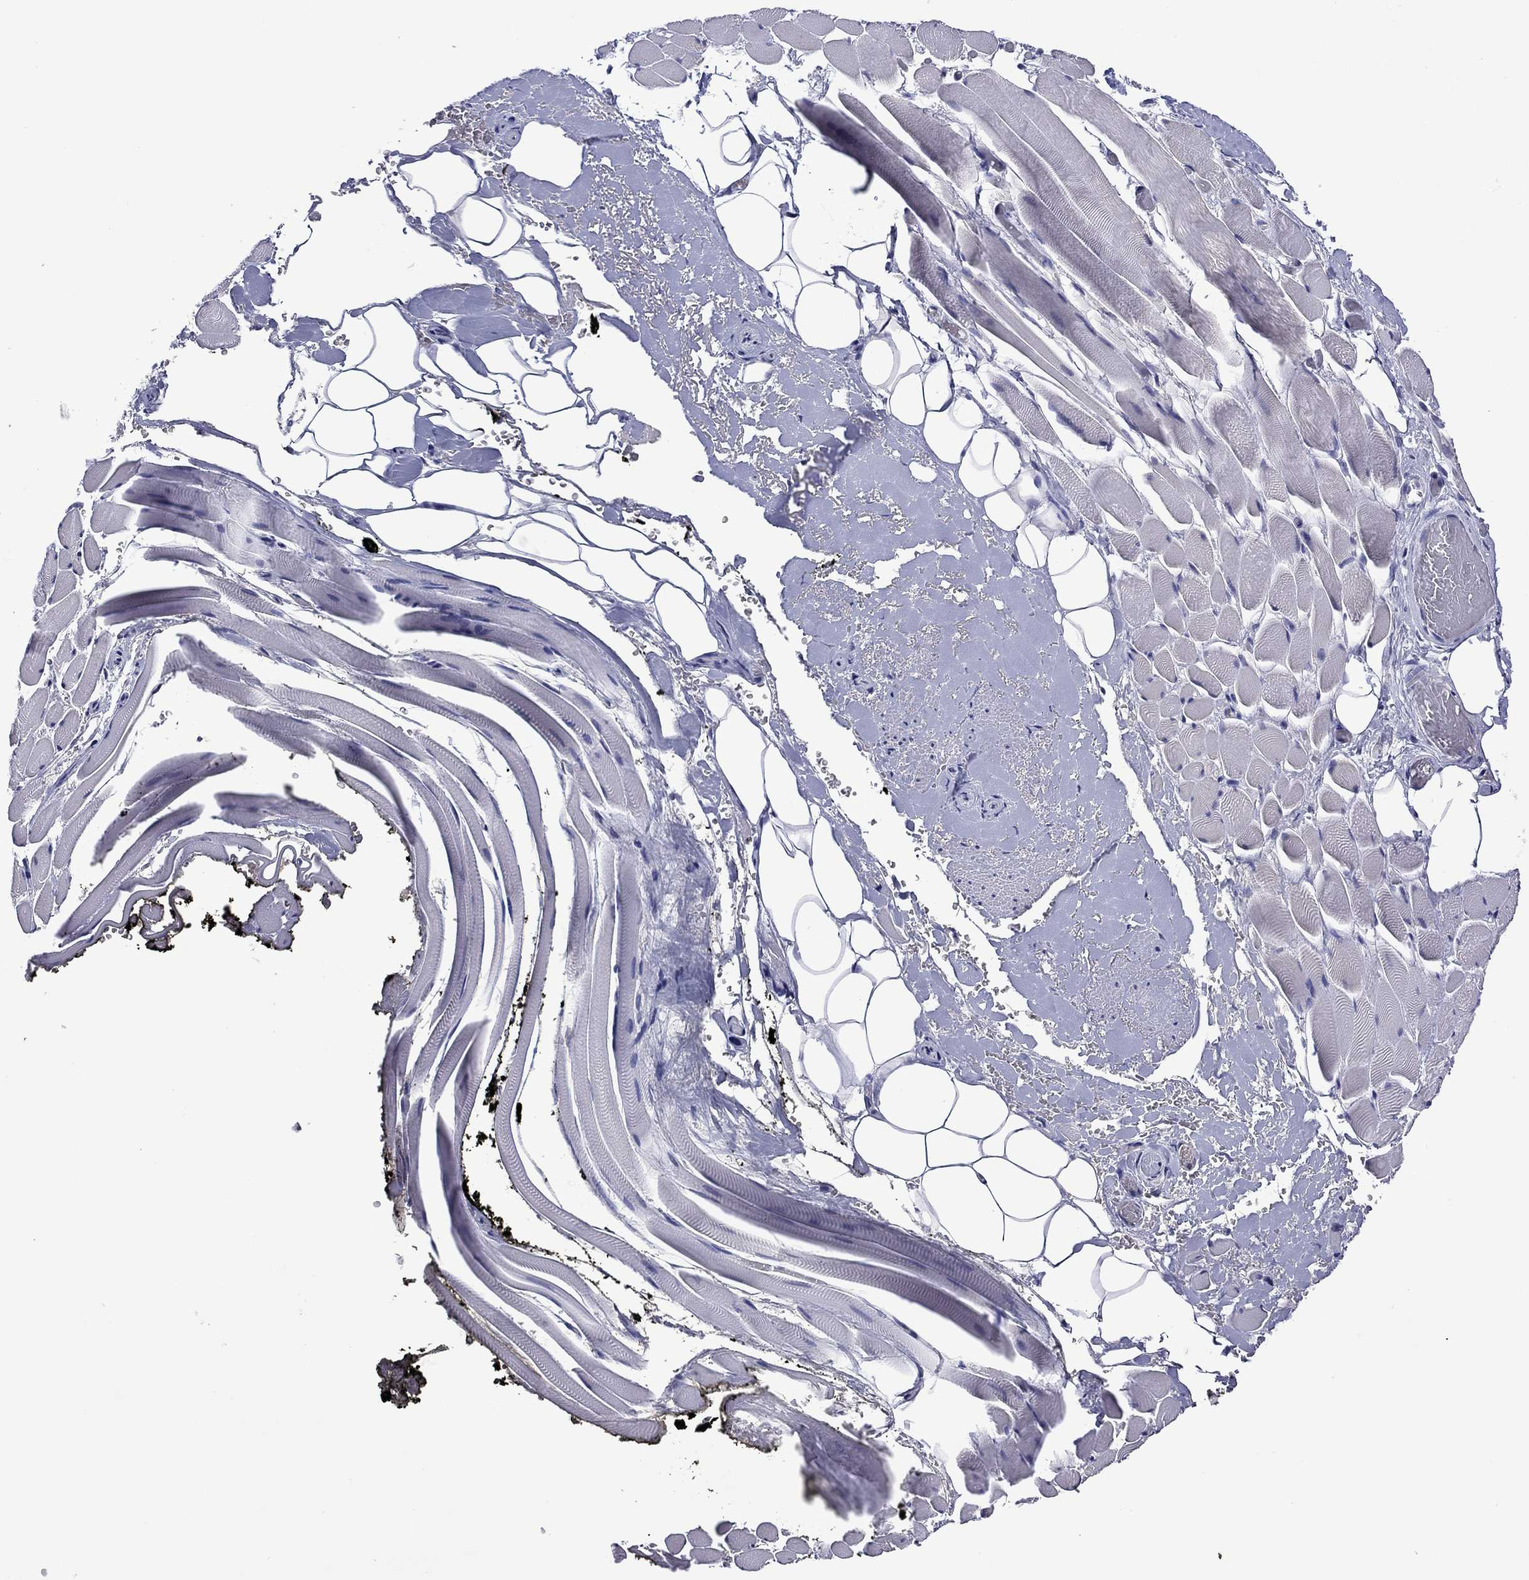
{"staining": {"intensity": "negative", "quantity": "none", "location": "none"}, "tissue": "adipose tissue", "cell_type": "Adipocytes", "image_type": "normal", "snomed": [{"axis": "morphology", "description": "Normal tissue, NOS"}, {"axis": "topography", "description": "Anal"}, {"axis": "topography", "description": "Peripheral nerve tissue"}], "caption": "Immunohistochemistry (IHC) image of unremarkable adipose tissue: human adipose tissue stained with DAB exhibits no significant protein staining in adipocytes. (Immunohistochemistry (IHC), brightfield microscopy, high magnification).", "gene": "APOA2", "patient": {"sex": "male", "age": 53}}